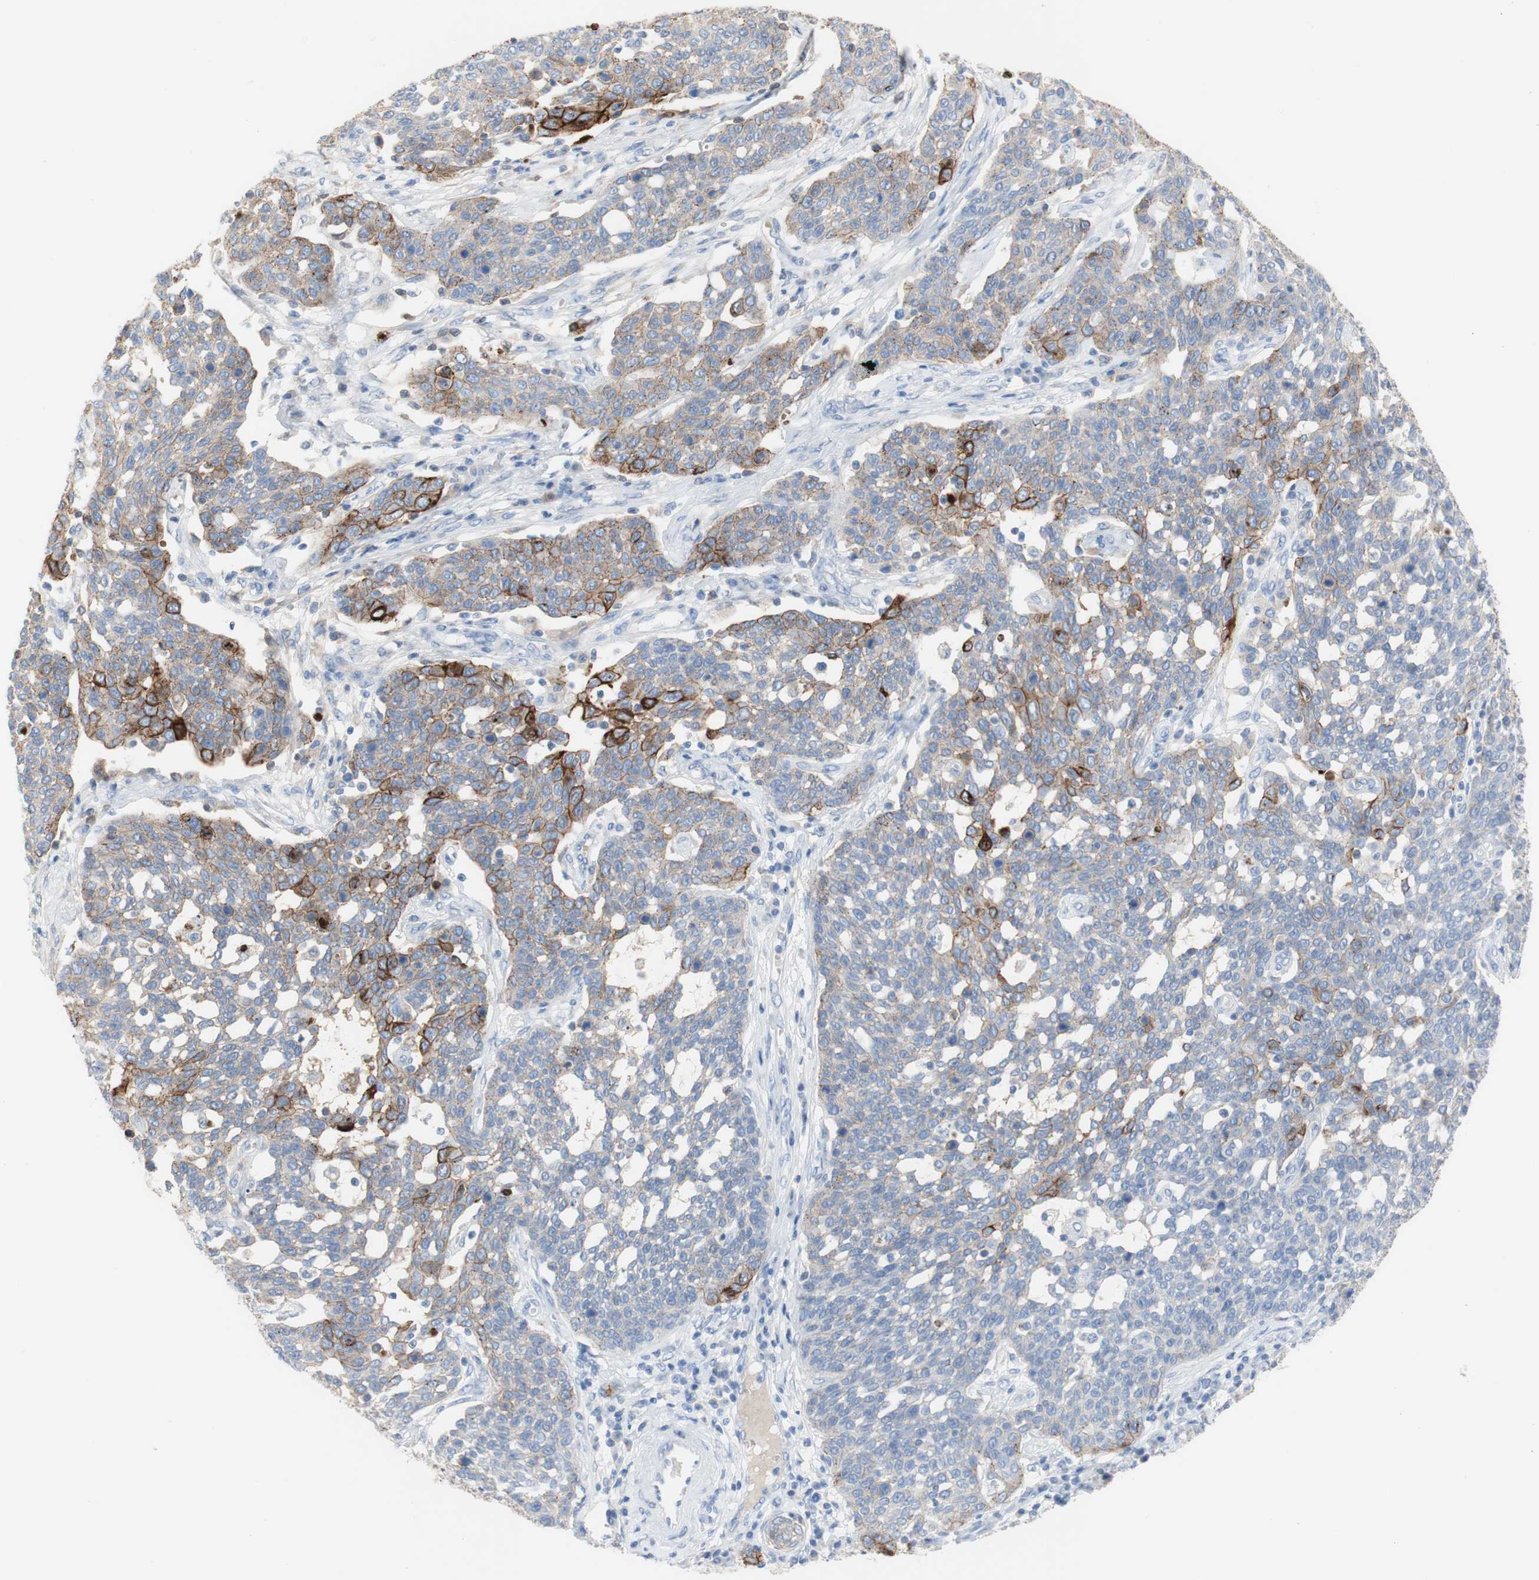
{"staining": {"intensity": "strong", "quantity": "<25%", "location": "cytoplasmic/membranous"}, "tissue": "cervical cancer", "cell_type": "Tumor cells", "image_type": "cancer", "snomed": [{"axis": "morphology", "description": "Squamous cell carcinoma, NOS"}, {"axis": "topography", "description": "Cervix"}], "caption": "Squamous cell carcinoma (cervical) stained with DAB immunohistochemistry (IHC) shows medium levels of strong cytoplasmic/membranous staining in approximately <25% of tumor cells.", "gene": "DSC2", "patient": {"sex": "female", "age": 34}}